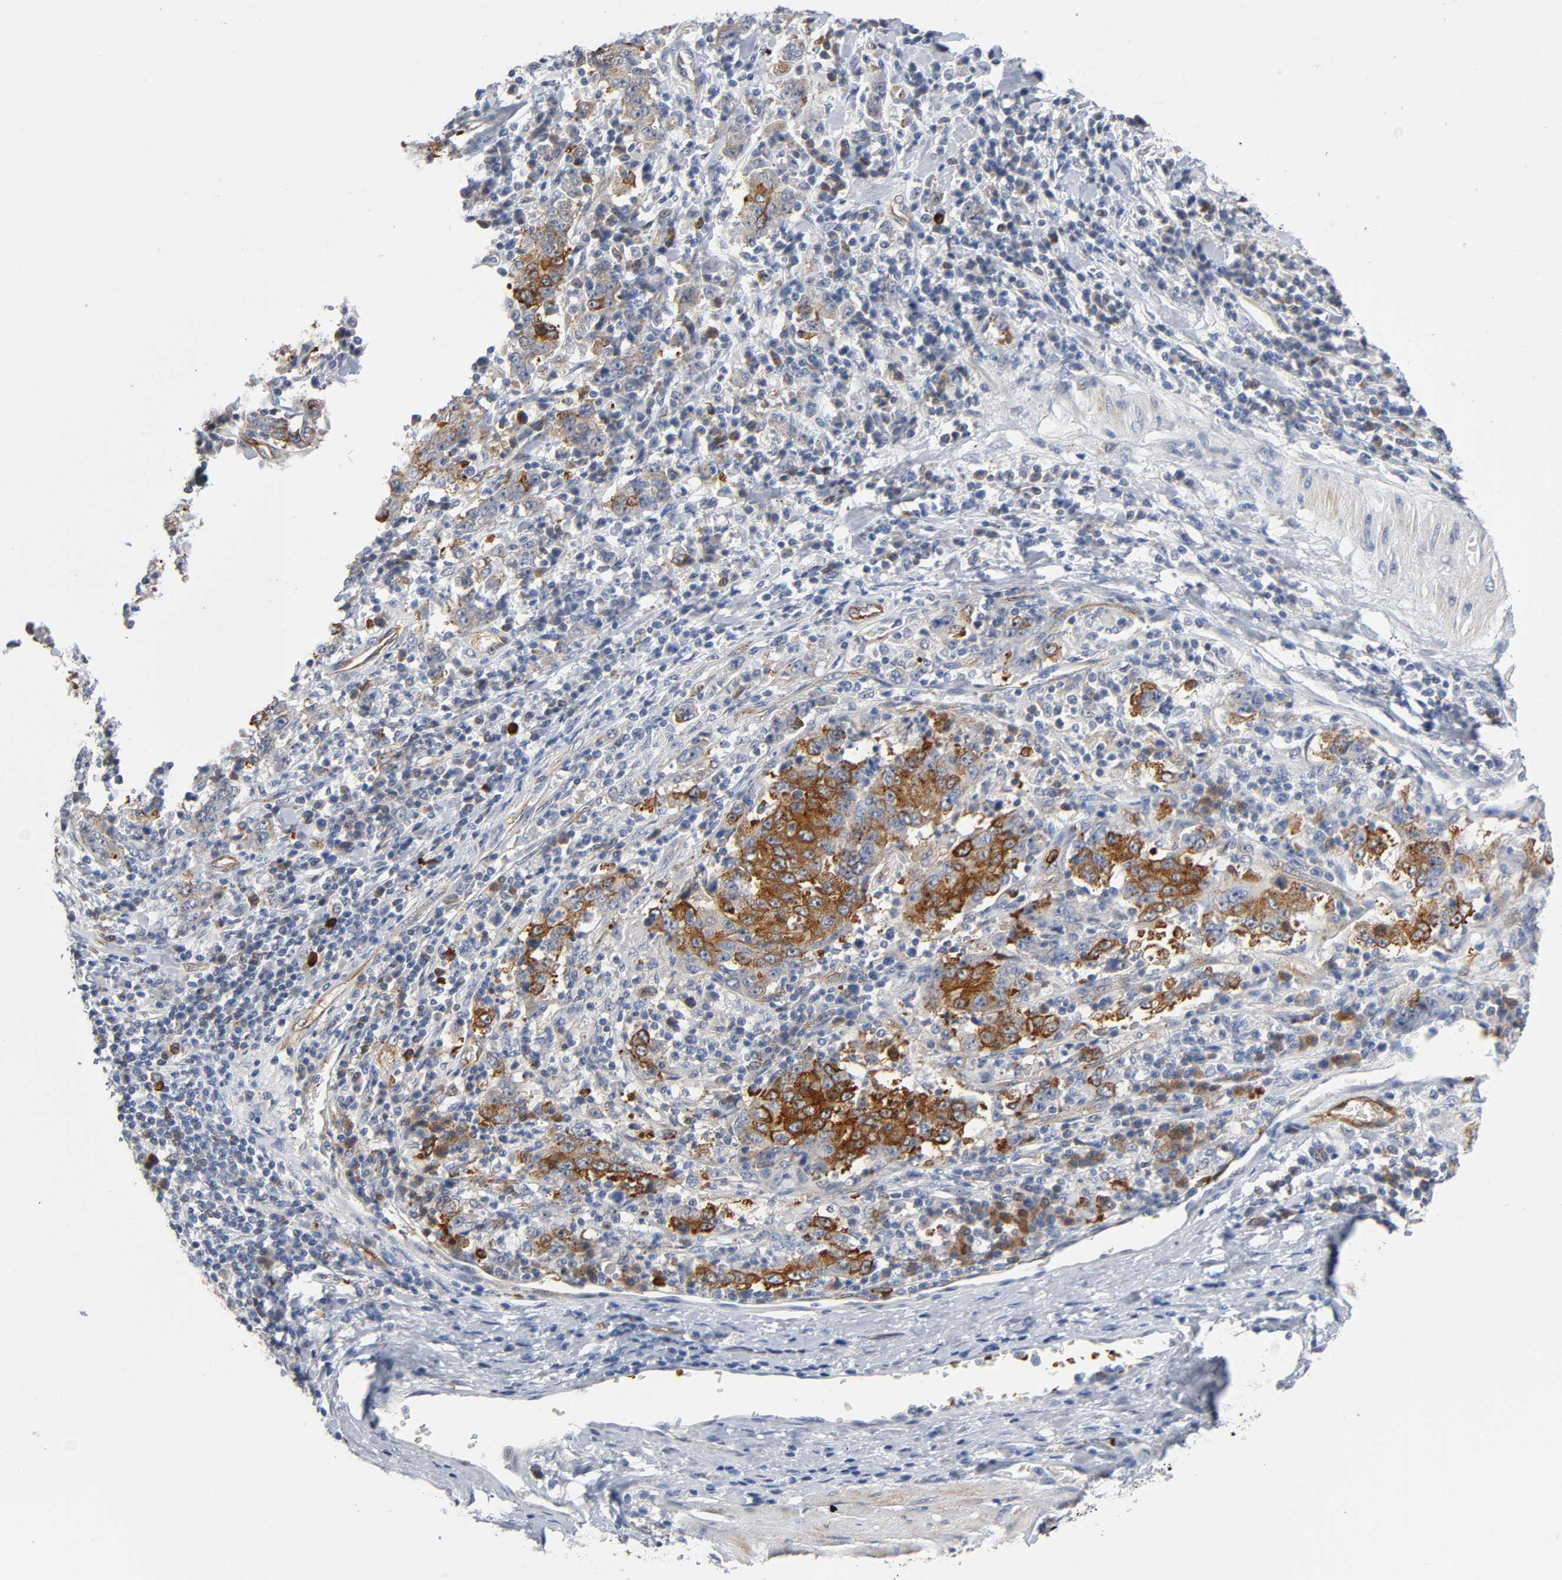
{"staining": {"intensity": "strong", "quantity": ">75%", "location": "cytoplasmic/membranous"}, "tissue": "stomach cancer", "cell_type": "Tumor cells", "image_type": "cancer", "snomed": [{"axis": "morphology", "description": "Normal tissue, NOS"}, {"axis": "morphology", "description": "Adenocarcinoma, NOS"}, {"axis": "topography", "description": "Stomach, upper"}, {"axis": "topography", "description": "Stomach"}], "caption": "Human stomach adenocarcinoma stained with a protein marker exhibits strong staining in tumor cells.", "gene": "CD2AP", "patient": {"sex": "male", "age": 59}}